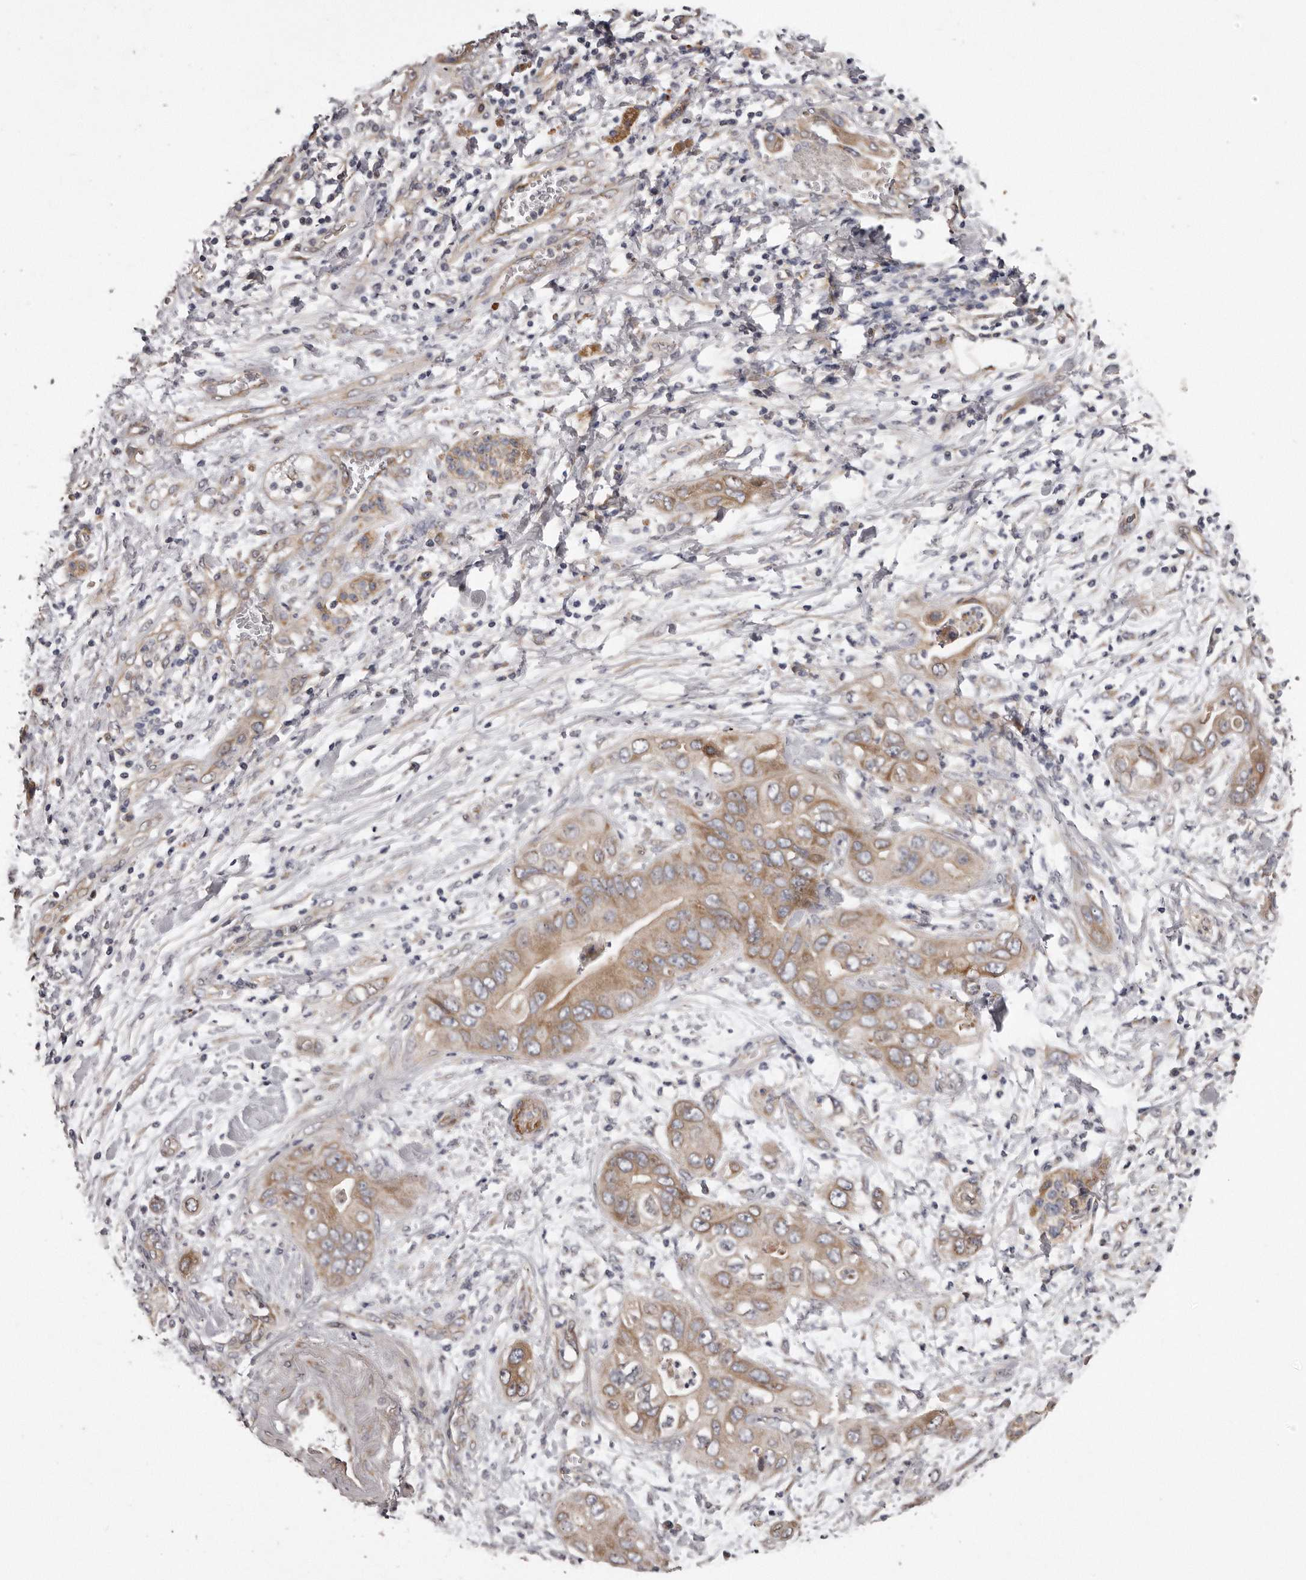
{"staining": {"intensity": "moderate", "quantity": ">75%", "location": "cytoplasmic/membranous"}, "tissue": "pancreatic cancer", "cell_type": "Tumor cells", "image_type": "cancer", "snomed": [{"axis": "morphology", "description": "Adenocarcinoma, NOS"}, {"axis": "topography", "description": "Pancreas"}], "caption": "Moderate cytoplasmic/membranous expression is appreciated in about >75% of tumor cells in pancreatic adenocarcinoma.", "gene": "ARMCX1", "patient": {"sex": "female", "age": 78}}